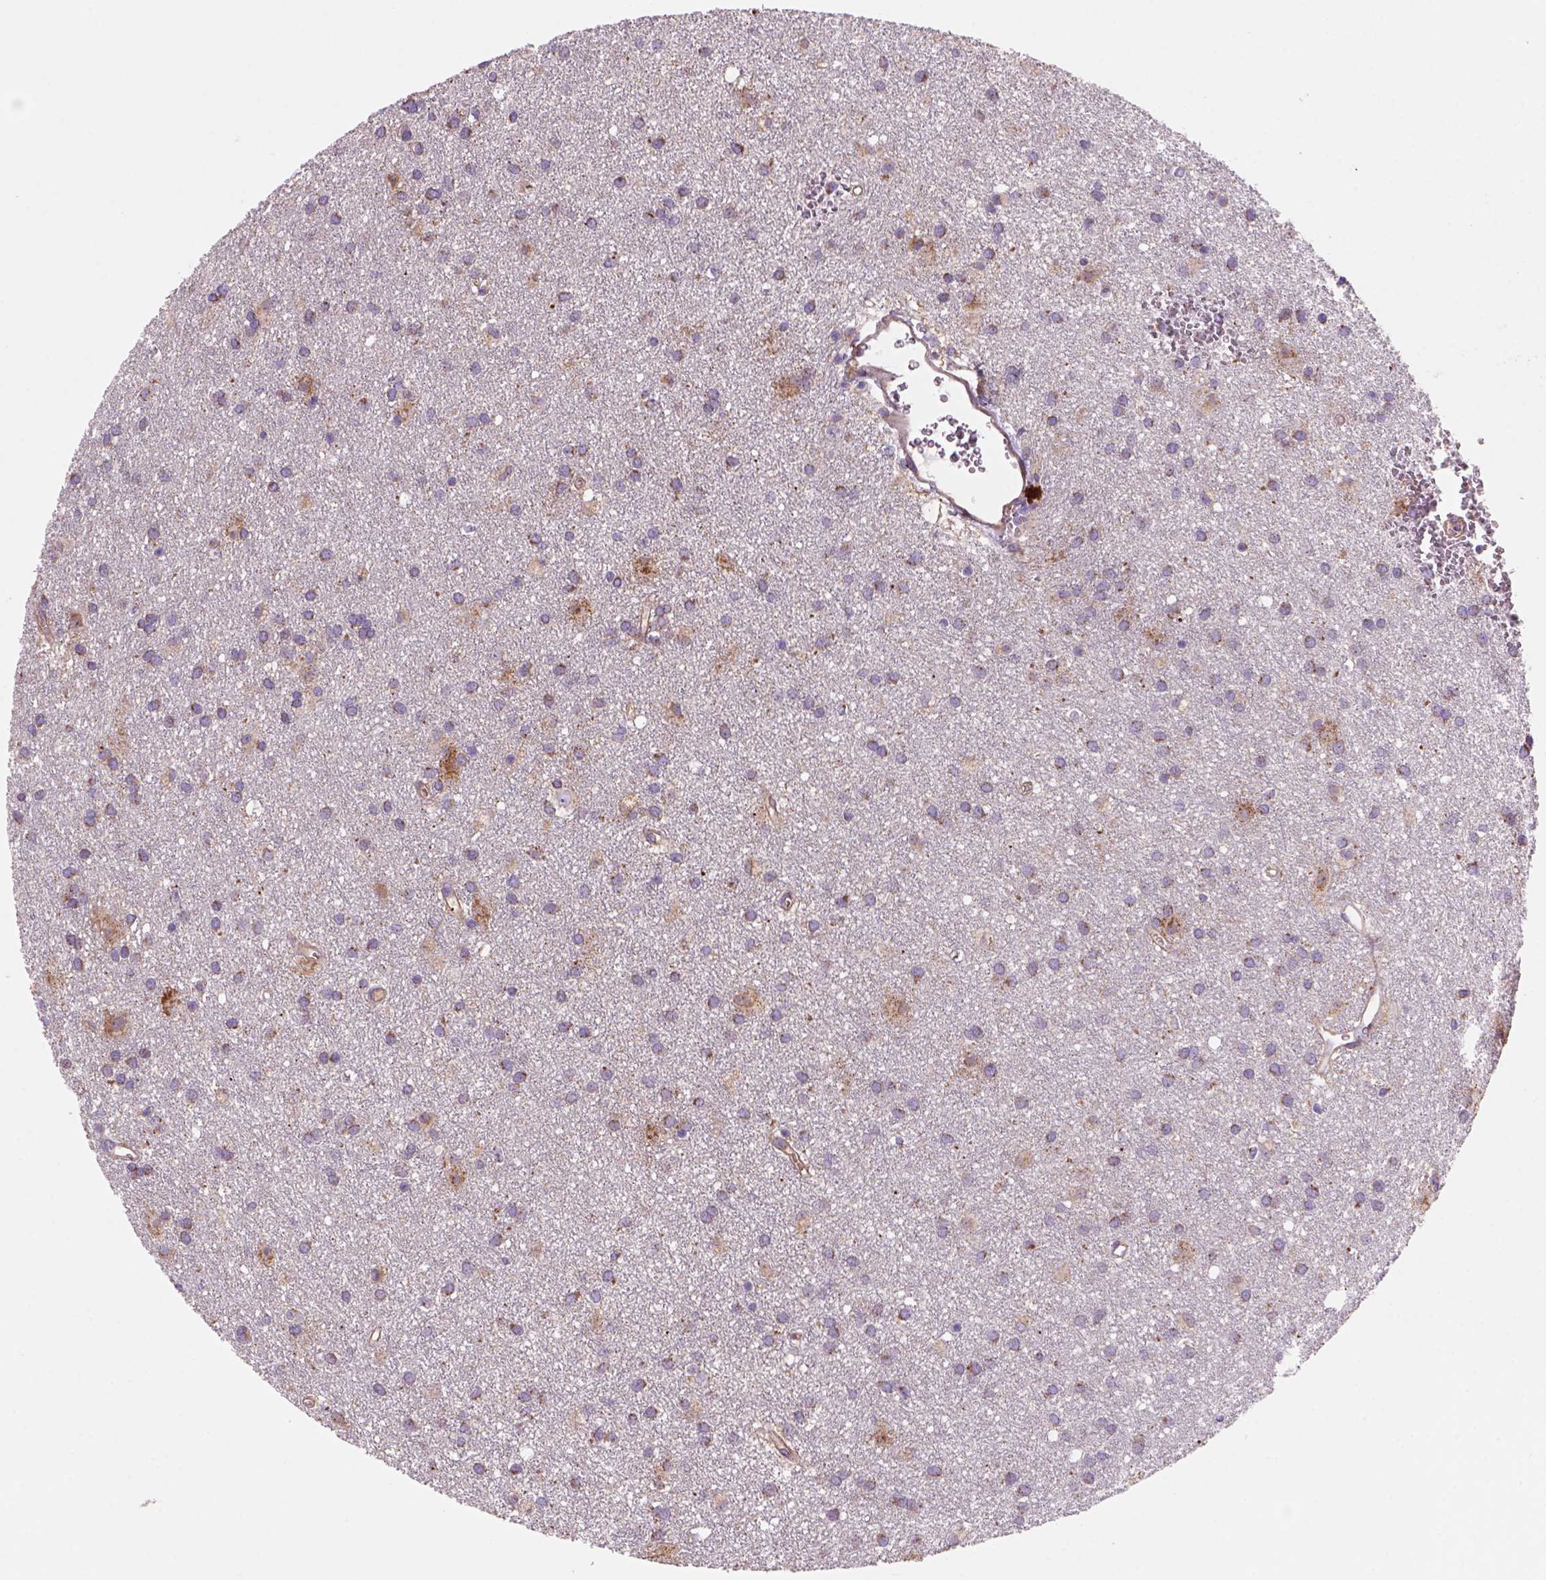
{"staining": {"intensity": "moderate", "quantity": "<25%", "location": "cytoplasmic/membranous"}, "tissue": "glioma", "cell_type": "Tumor cells", "image_type": "cancer", "snomed": [{"axis": "morphology", "description": "Glioma, malignant, Low grade"}, {"axis": "topography", "description": "Brain"}], "caption": "High-magnification brightfield microscopy of malignant low-grade glioma stained with DAB (brown) and counterstained with hematoxylin (blue). tumor cells exhibit moderate cytoplasmic/membranous staining is identified in approximately<25% of cells.", "gene": "WARS2", "patient": {"sex": "male", "age": 58}}